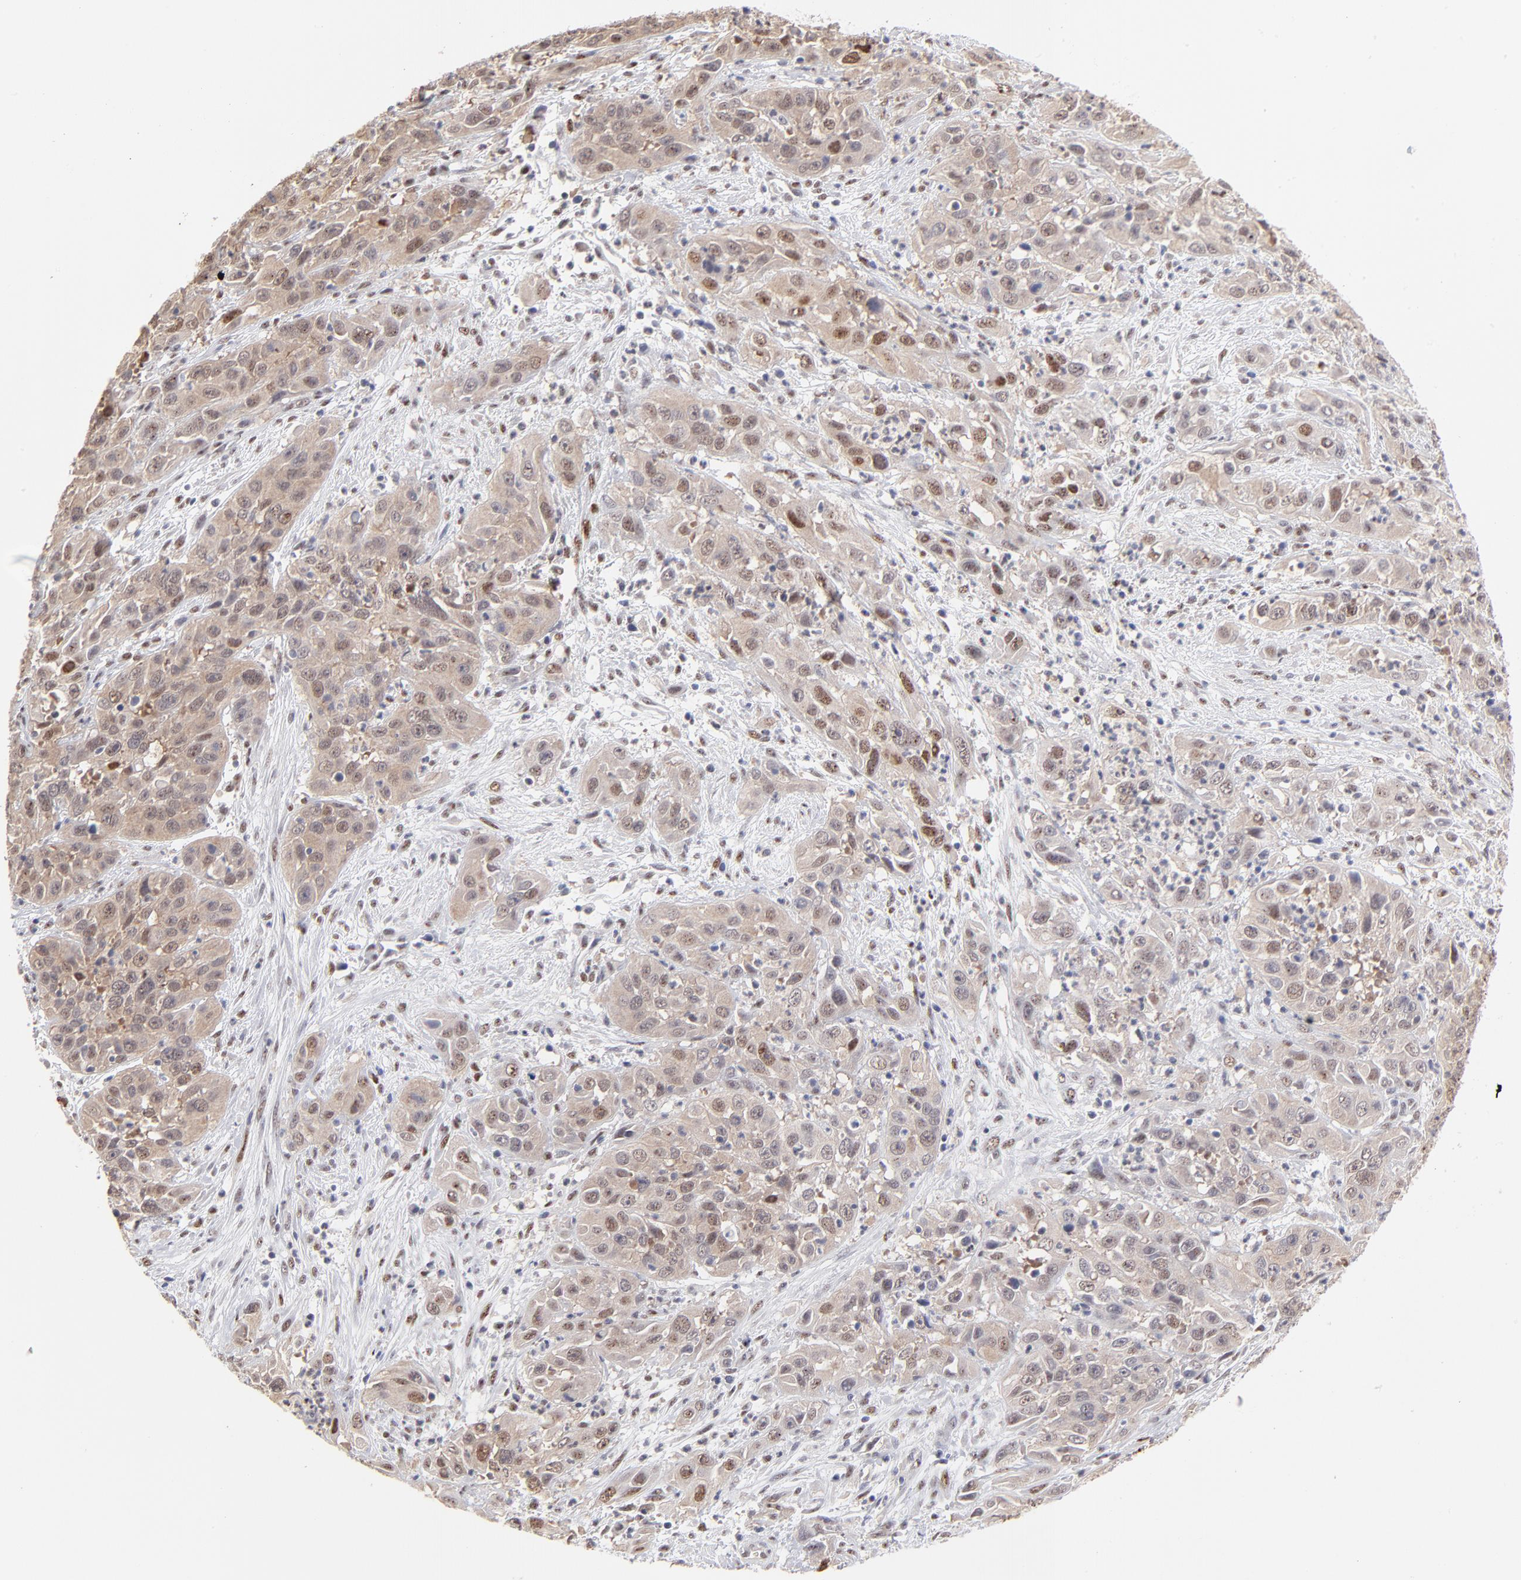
{"staining": {"intensity": "moderate", "quantity": "25%-75%", "location": "cytoplasmic/membranous,nuclear"}, "tissue": "cervical cancer", "cell_type": "Tumor cells", "image_type": "cancer", "snomed": [{"axis": "morphology", "description": "Squamous cell carcinoma, NOS"}, {"axis": "topography", "description": "Cervix"}], "caption": "Approximately 25%-75% of tumor cells in cervical cancer reveal moderate cytoplasmic/membranous and nuclear protein staining as visualized by brown immunohistochemical staining.", "gene": "STAT3", "patient": {"sex": "female", "age": 32}}